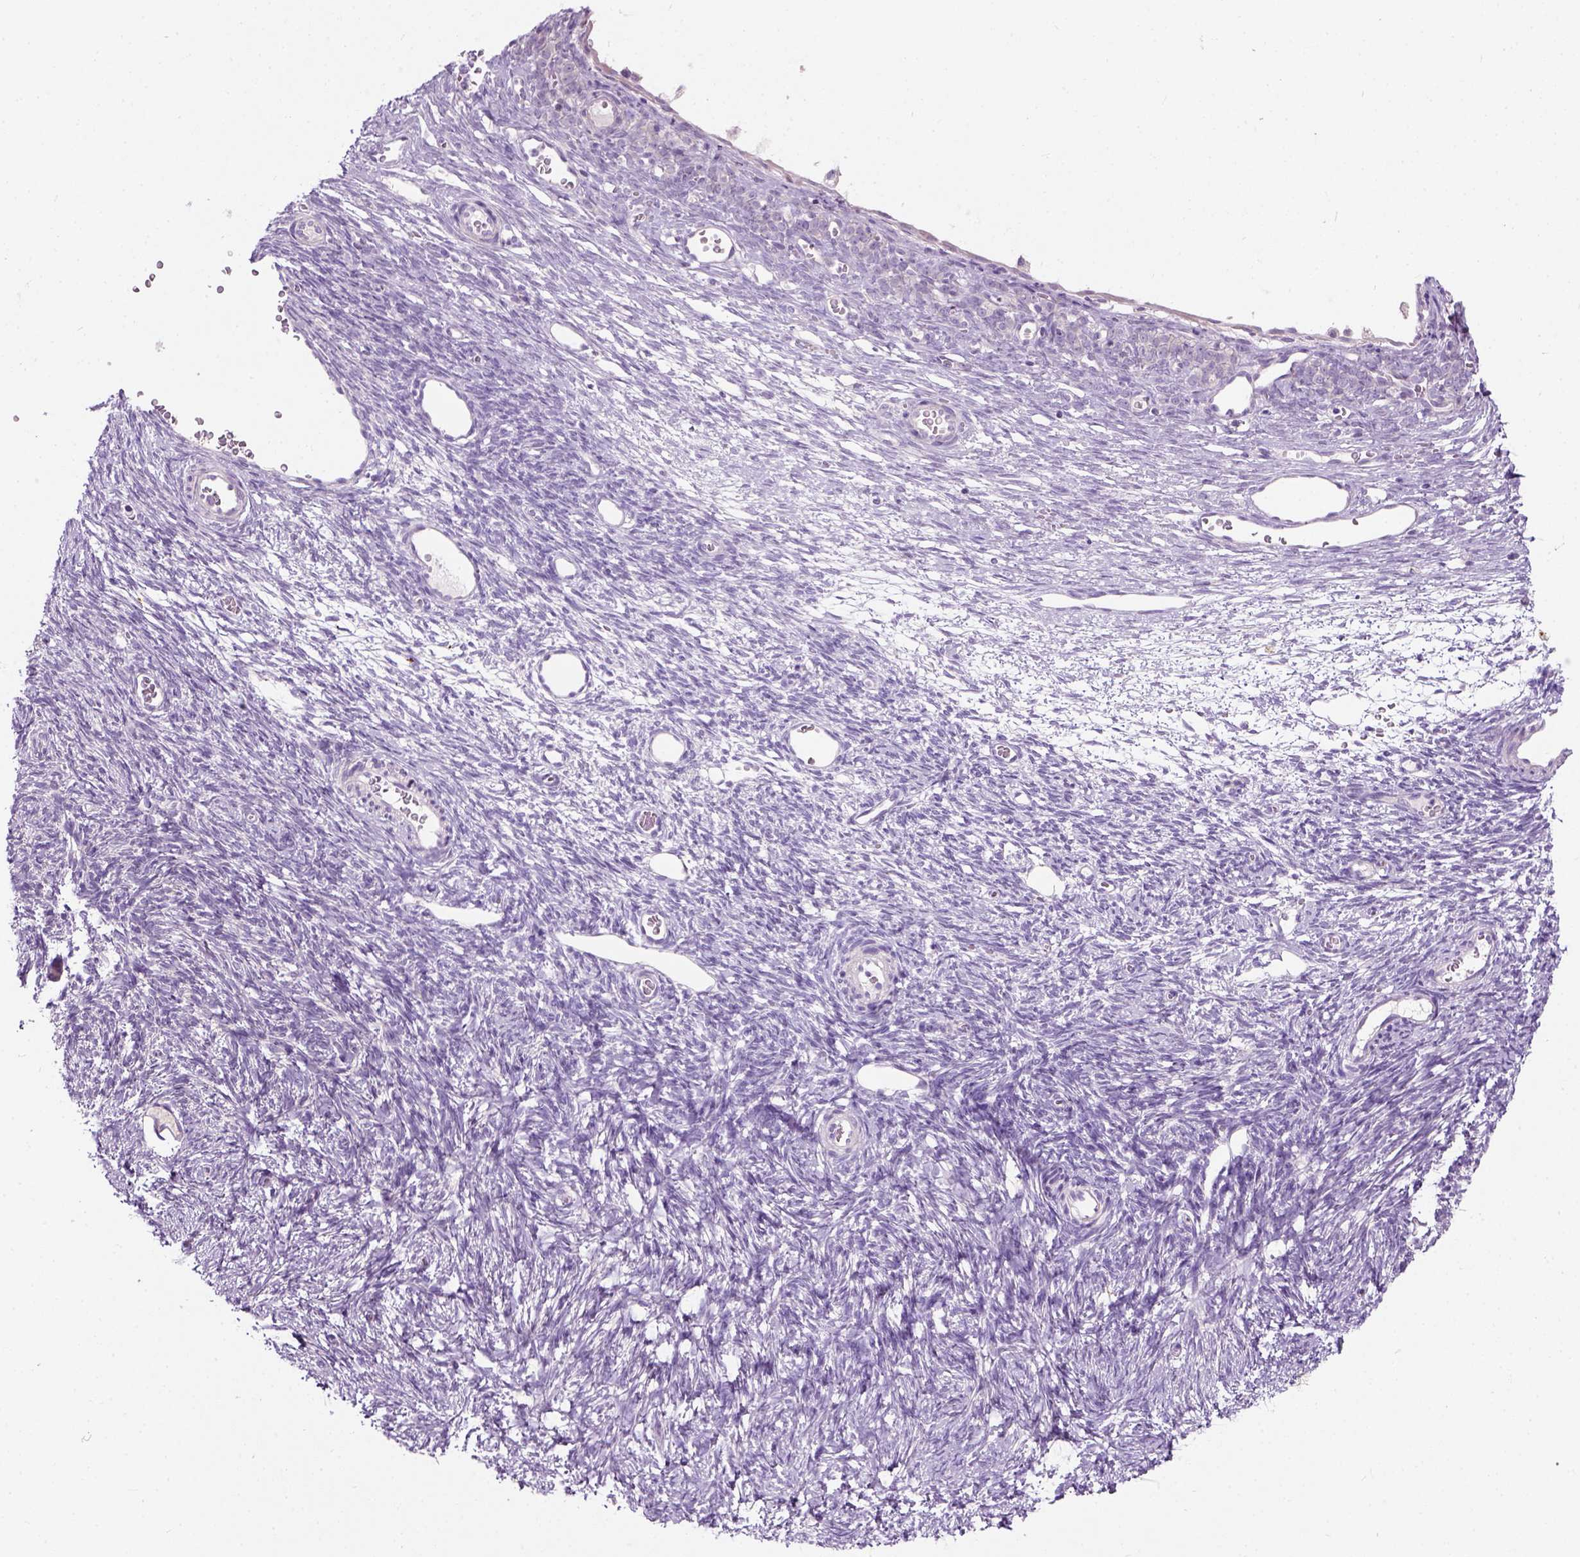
{"staining": {"intensity": "negative", "quantity": "none", "location": "none"}, "tissue": "ovary", "cell_type": "Follicle cells", "image_type": "normal", "snomed": [{"axis": "morphology", "description": "Normal tissue, NOS"}, {"axis": "topography", "description": "Ovary"}], "caption": "IHC photomicrograph of normal human ovary stained for a protein (brown), which exhibits no positivity in follicle cells. (Stains: DAB immunohistochemistry with hematoxylin counter stain, Microscopy: brightfield microscopy at high magnification).", "gene": "TRIM72", "patient": {"sex": "female", "age": 34}}